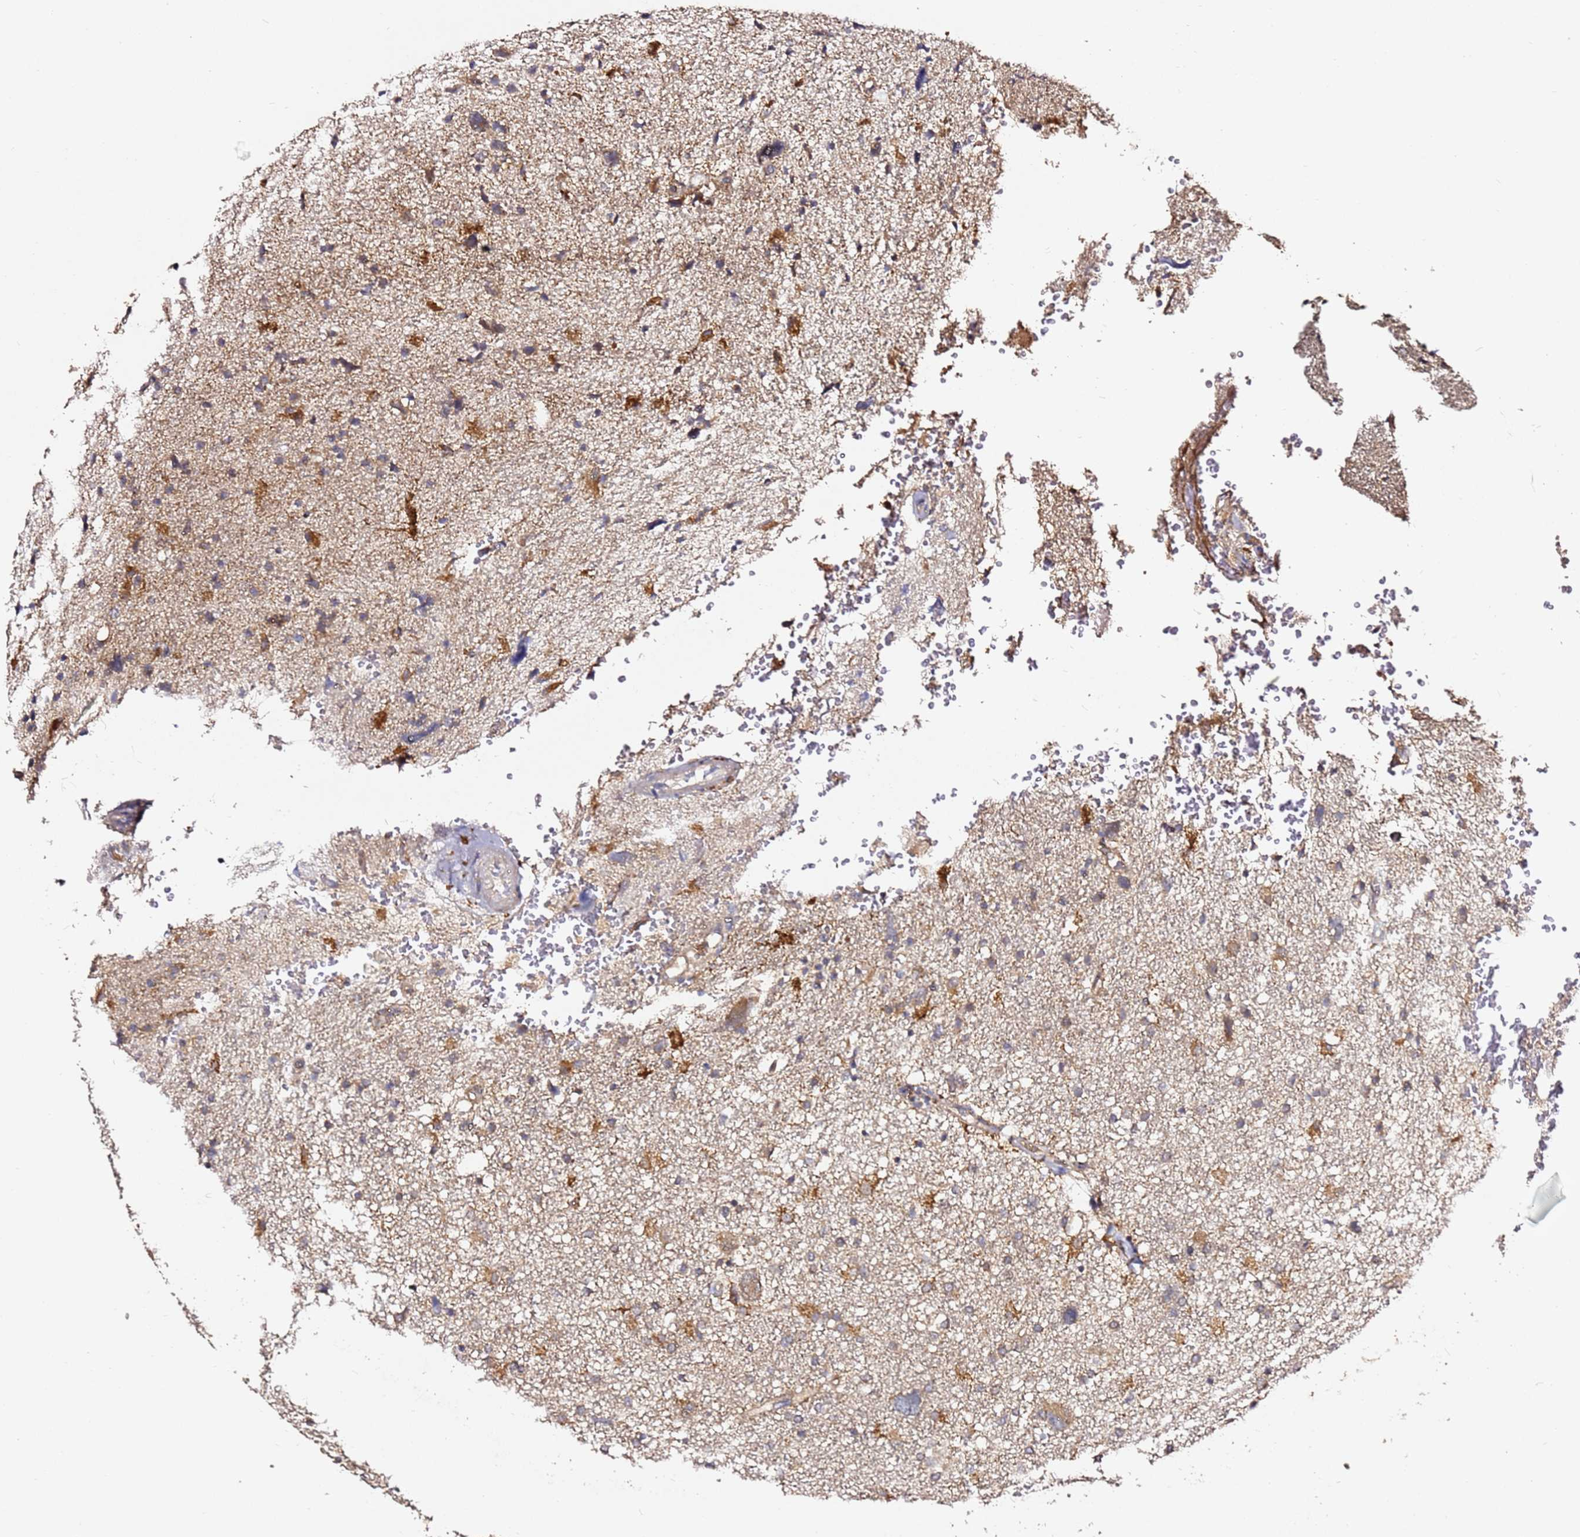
{"staining": {"intensity": "moderate", "quantity": "25%-75%", "location": "cytoplasmic/membranous"}, "tissue": "glioma", "cell_type": "Tumor cells", "image_type": "cancer", "snomed": [{"axis": "morphology", "description": "Glioma, malignant, High grade"}, {"axis": "topography", "description": "Brain"}], "caption": "This is an image of IHC staining of glioma, which shows moderate expression in the cytoplasmic/membranous of tumor cells.", "gene": "ALG11", "patient": {"sex": "male", "age": 61}}